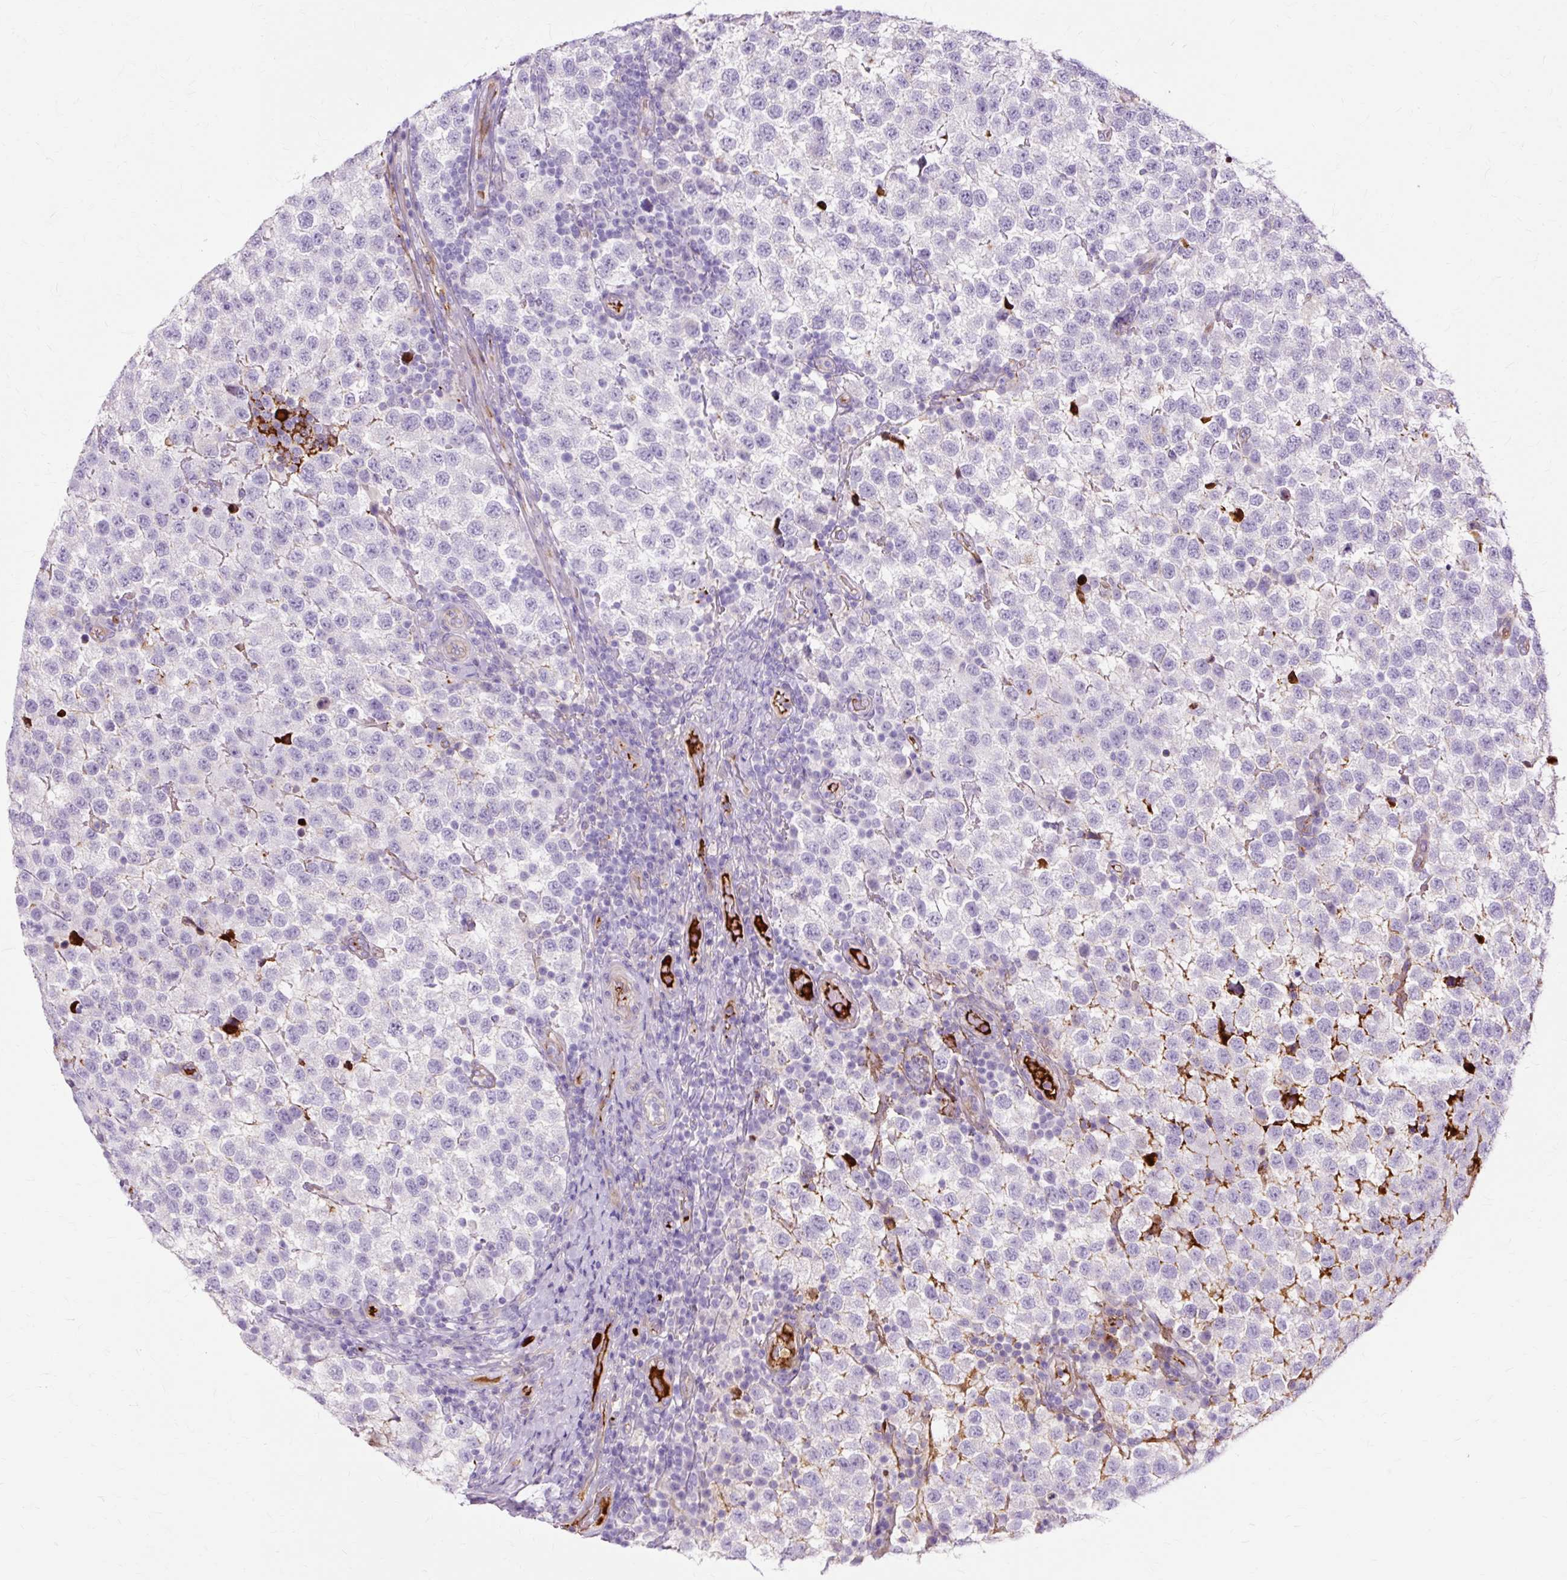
{"staining": {"intensity": "negative", "quantity": "none", "location": "none"}, "tissue": "testis cancer", "cell_type": "Tumor cells", "image_type": "cancer", "snomed": [{"axis": "morphology", "description": "Seminoma, NOS"}, {"axis": "topography", "description": "Testis"}], "caption": "The IHC photomicrograph has no significant expression in tumor cells of testis cancer tissue. (DAB IHC with hematoxylin counter stain).", "gene": "DCTN4", "patient": {"sex": "male", "age": 34}}